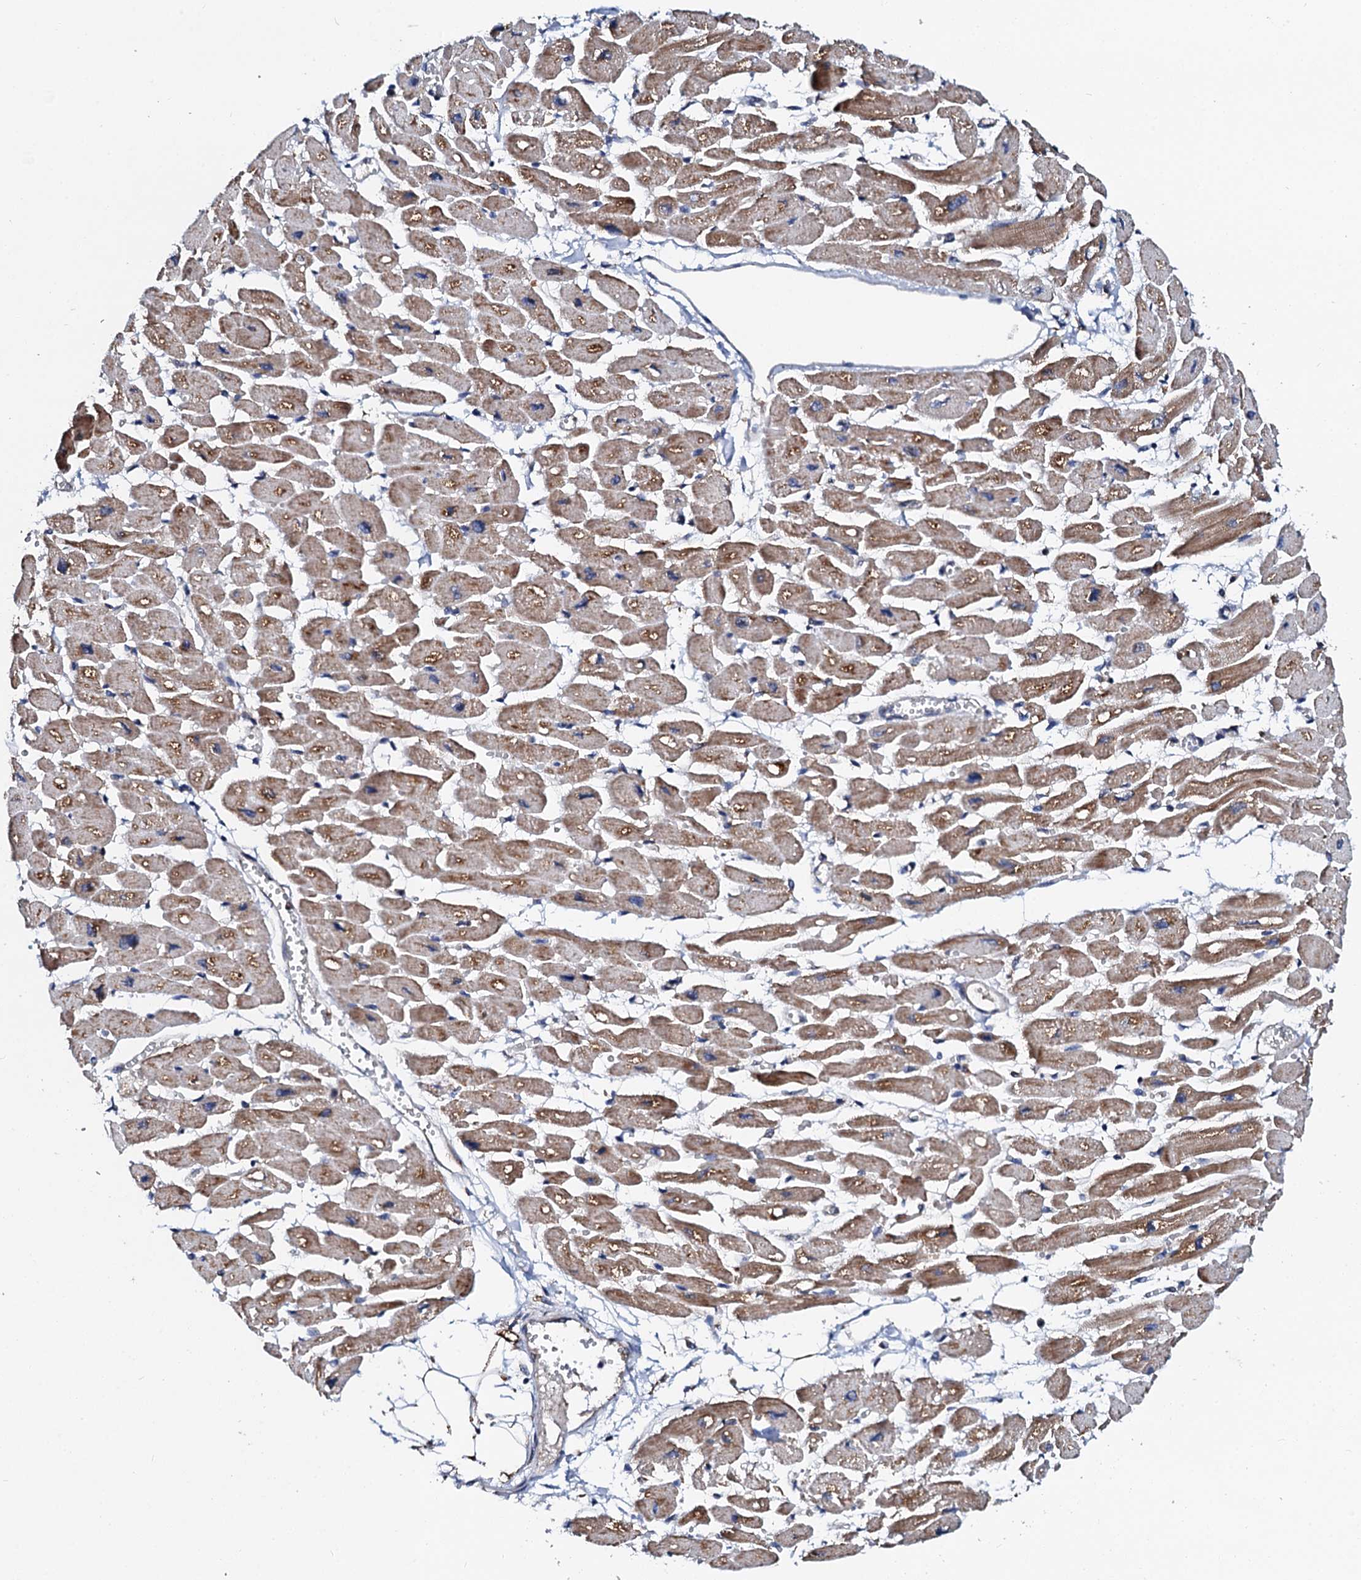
{"staining": {"intensity": "moderate", "quantity": ">75%", "location": "cytoplasmic/membranous"}, "tissue": "heart muscle", "cell_type": "Cardiomyocytes", "image_type": "normal", "snomed": [{"axis": "morphology", "description": "Normal tissue, NOS"}, {"axis": "topography", "description": "Heart"}], "caption": "Brown immunohistochemical staining in benign heart muscle demonstrates moderate cytoplasmic/membranous positivity in about >75% of cardiomyocytes.", "gene": "UBE3C", "patient": {"sex": "female", "age": 54}}